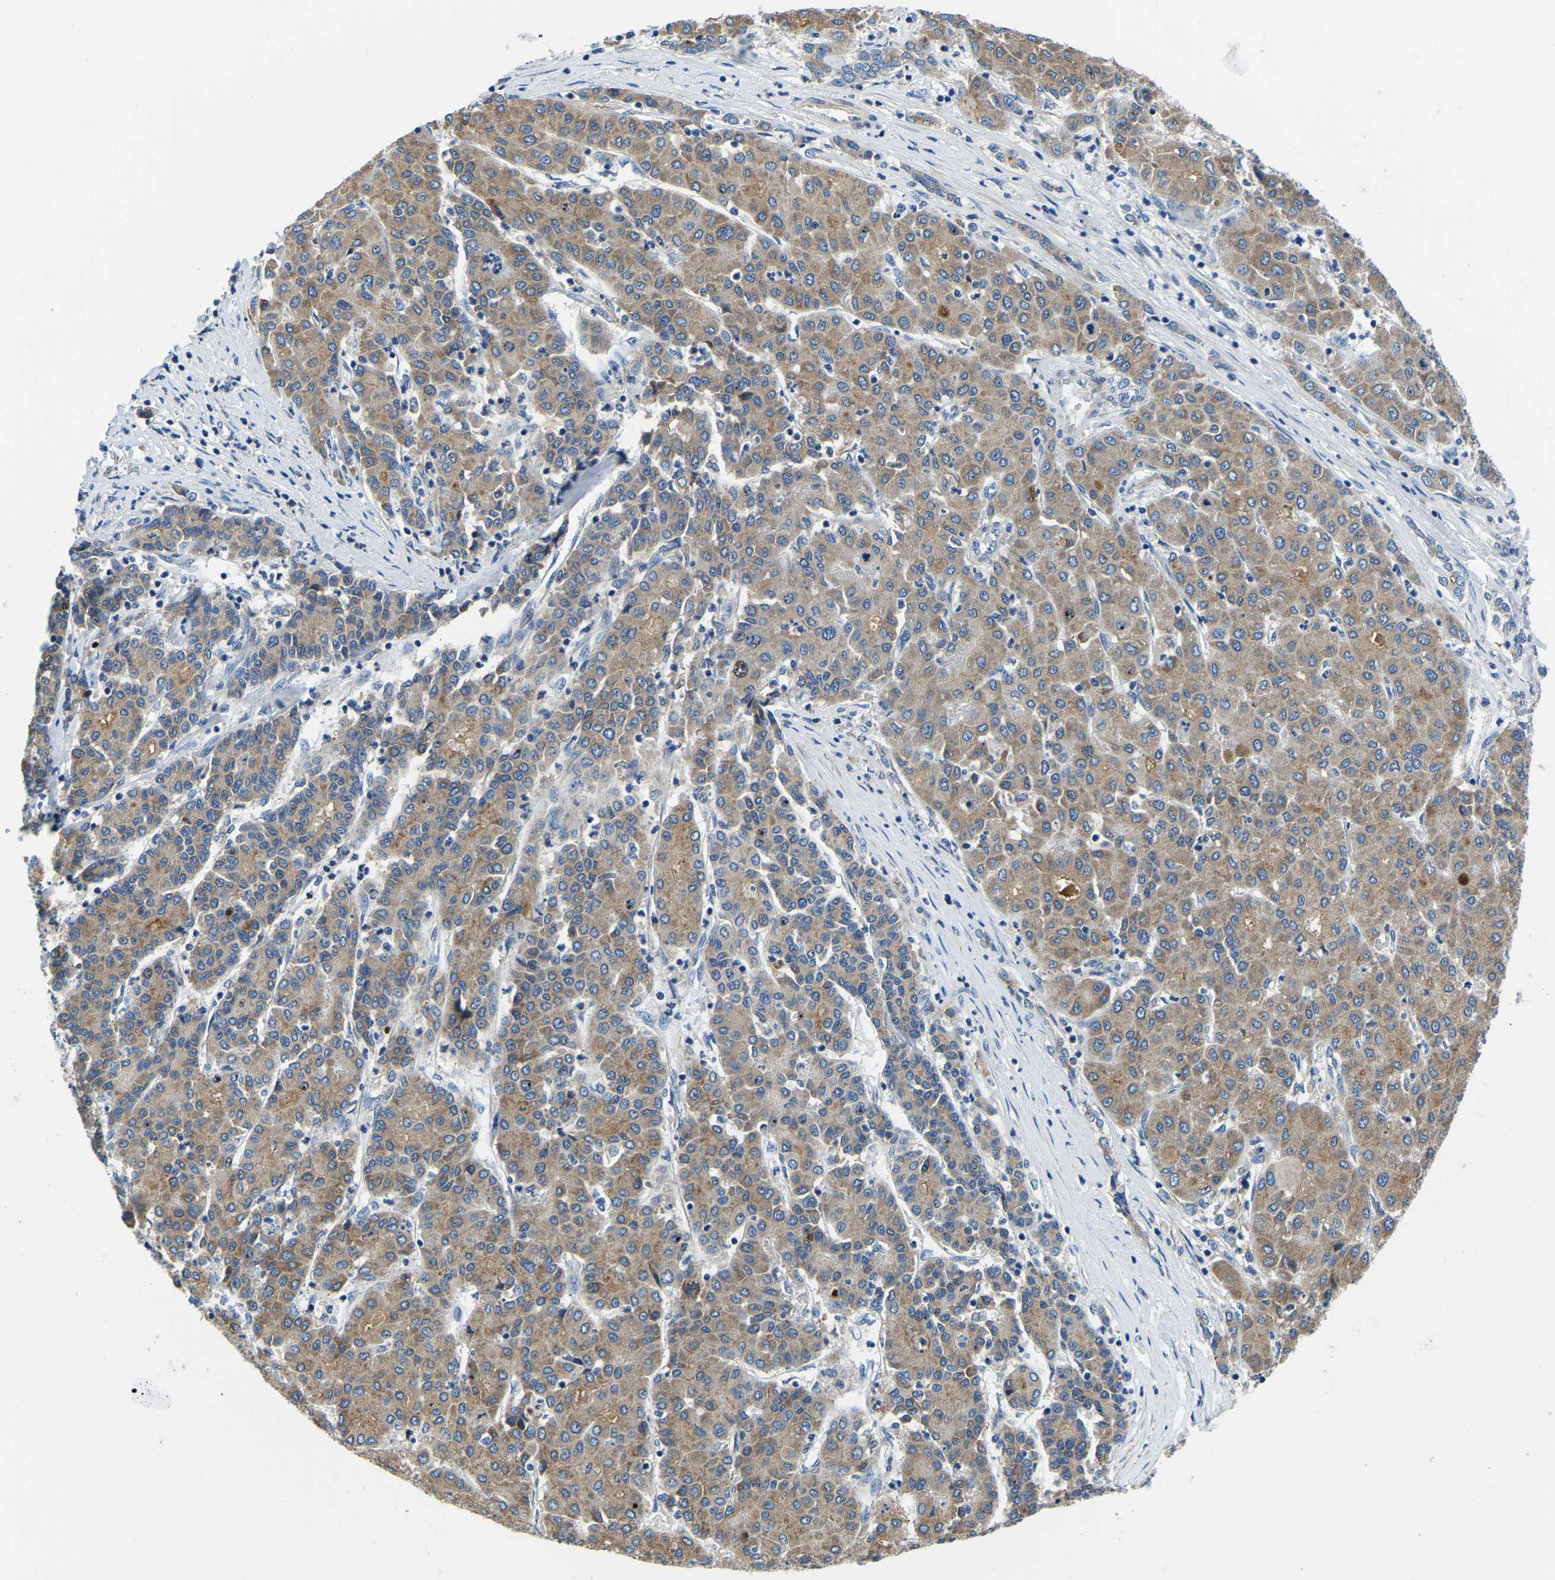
{"staining": {"intensity": "moderate", "quantity": ">75%", "location": "cytoplasmic/membranous"}, "tissue": "liver cancer", "cell_type": "Tumor cells", "image_type": "cancer", "snomed": [{"axis": "morphology", "description": "Carcinoma, Hepatocellular, NOS"}, {"axis": "topography", "description": "Liver"}], "caption": "Liver cancer stained with a protein marker exhibits moderate staining in tumor cells.", "gene": "LIAS", "patient": {"sex": "male", "age": 65}}